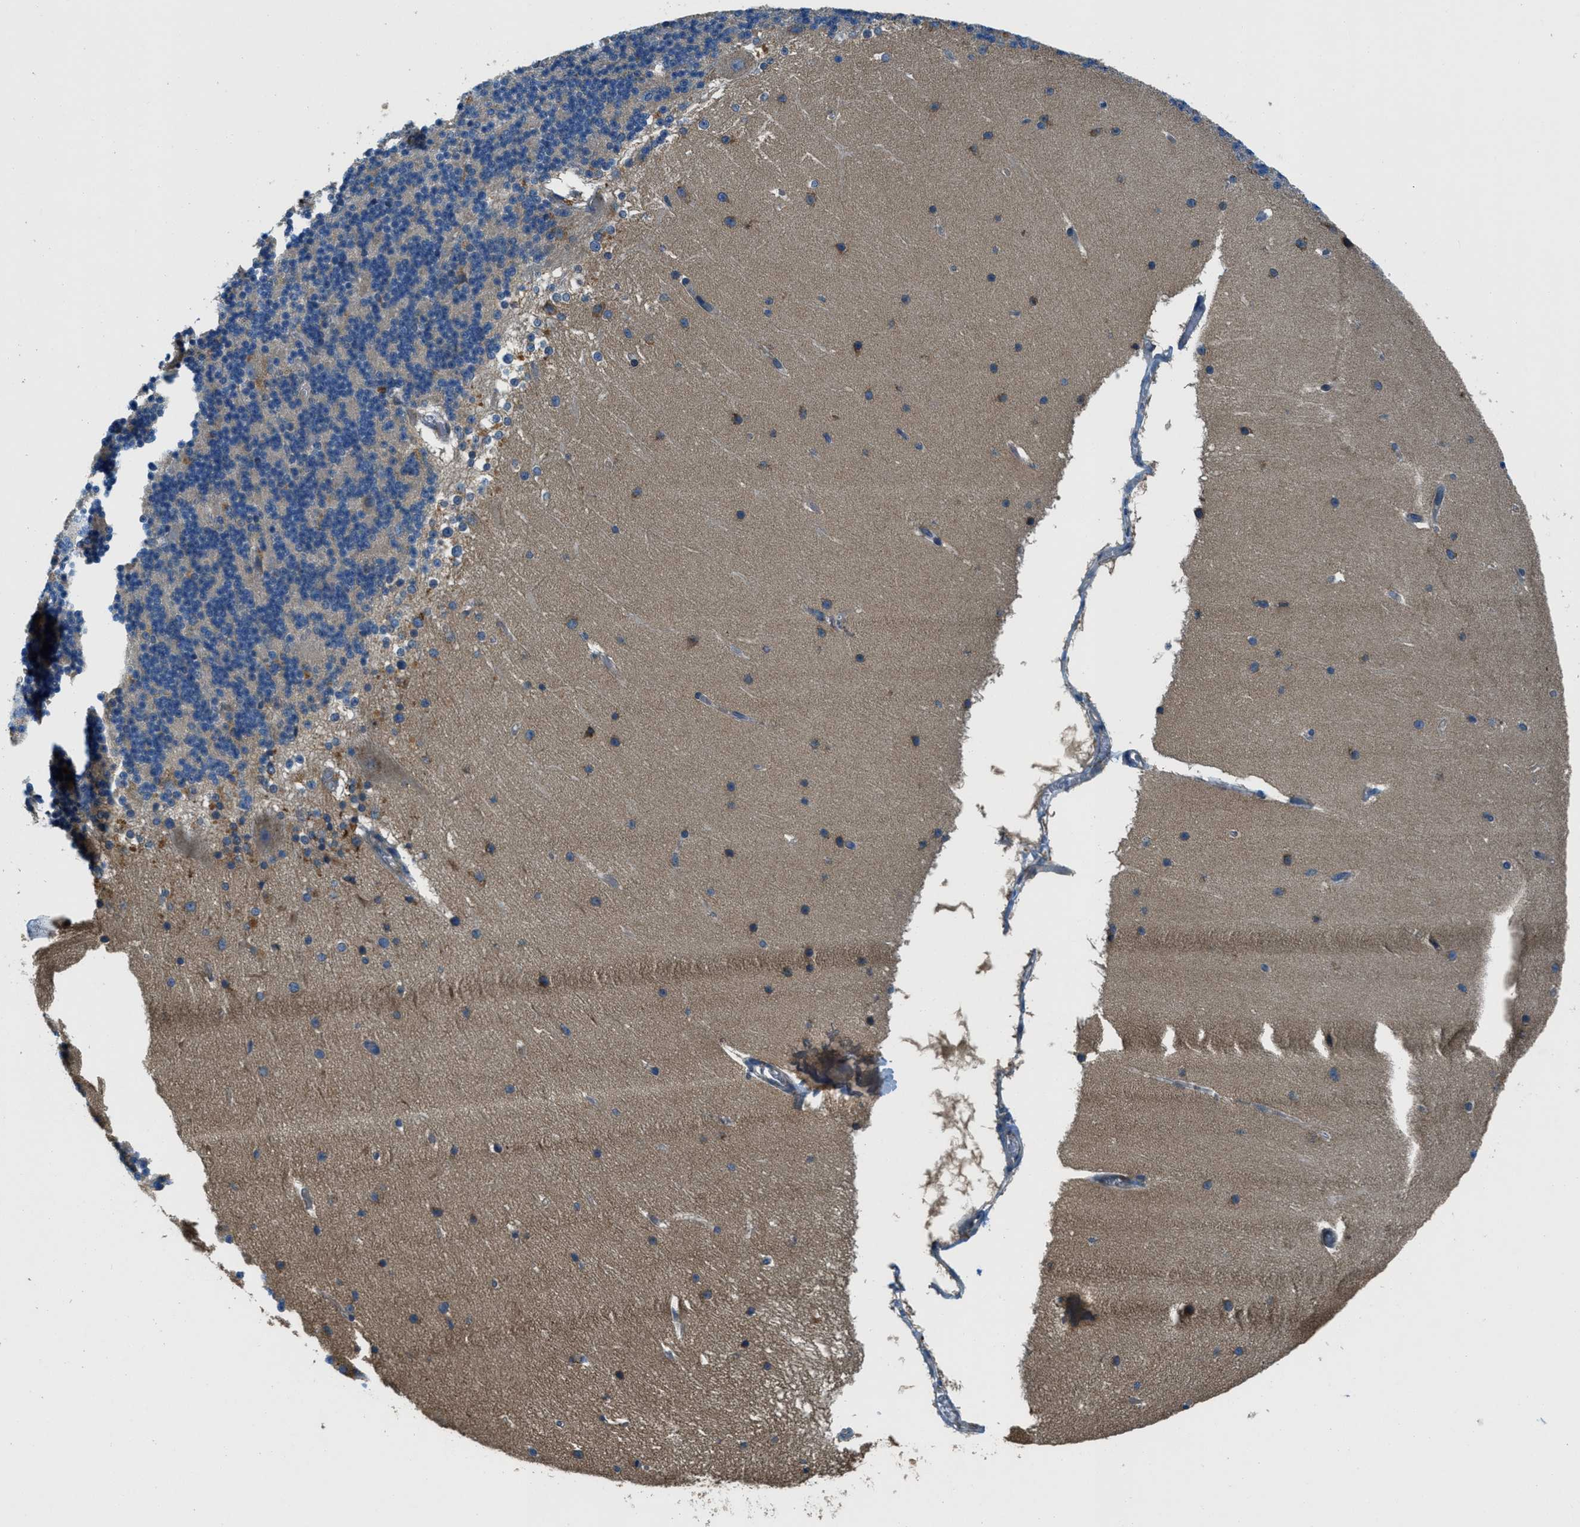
{"staining": {"intensity": "weak", "quantity": "<25%", "location": "cytoplasmic/membranous"}, "tissue": "cerebellum", "cell_type": "Cells in granular layer", "image_type": "normal", "snomed": [{"axis": "morphology", "description": "Normal tissue, NOS"}, {"axis": "topography", "description": "Cerebellum"}], "caption": "This is a micrograph of IHC staining of benign cerebellum, which shows no staining in cells in granular layer. Nuclei are stained in blue.", "gene": "GIMAP8", "patient": {"sex": "female", "age": 19}}